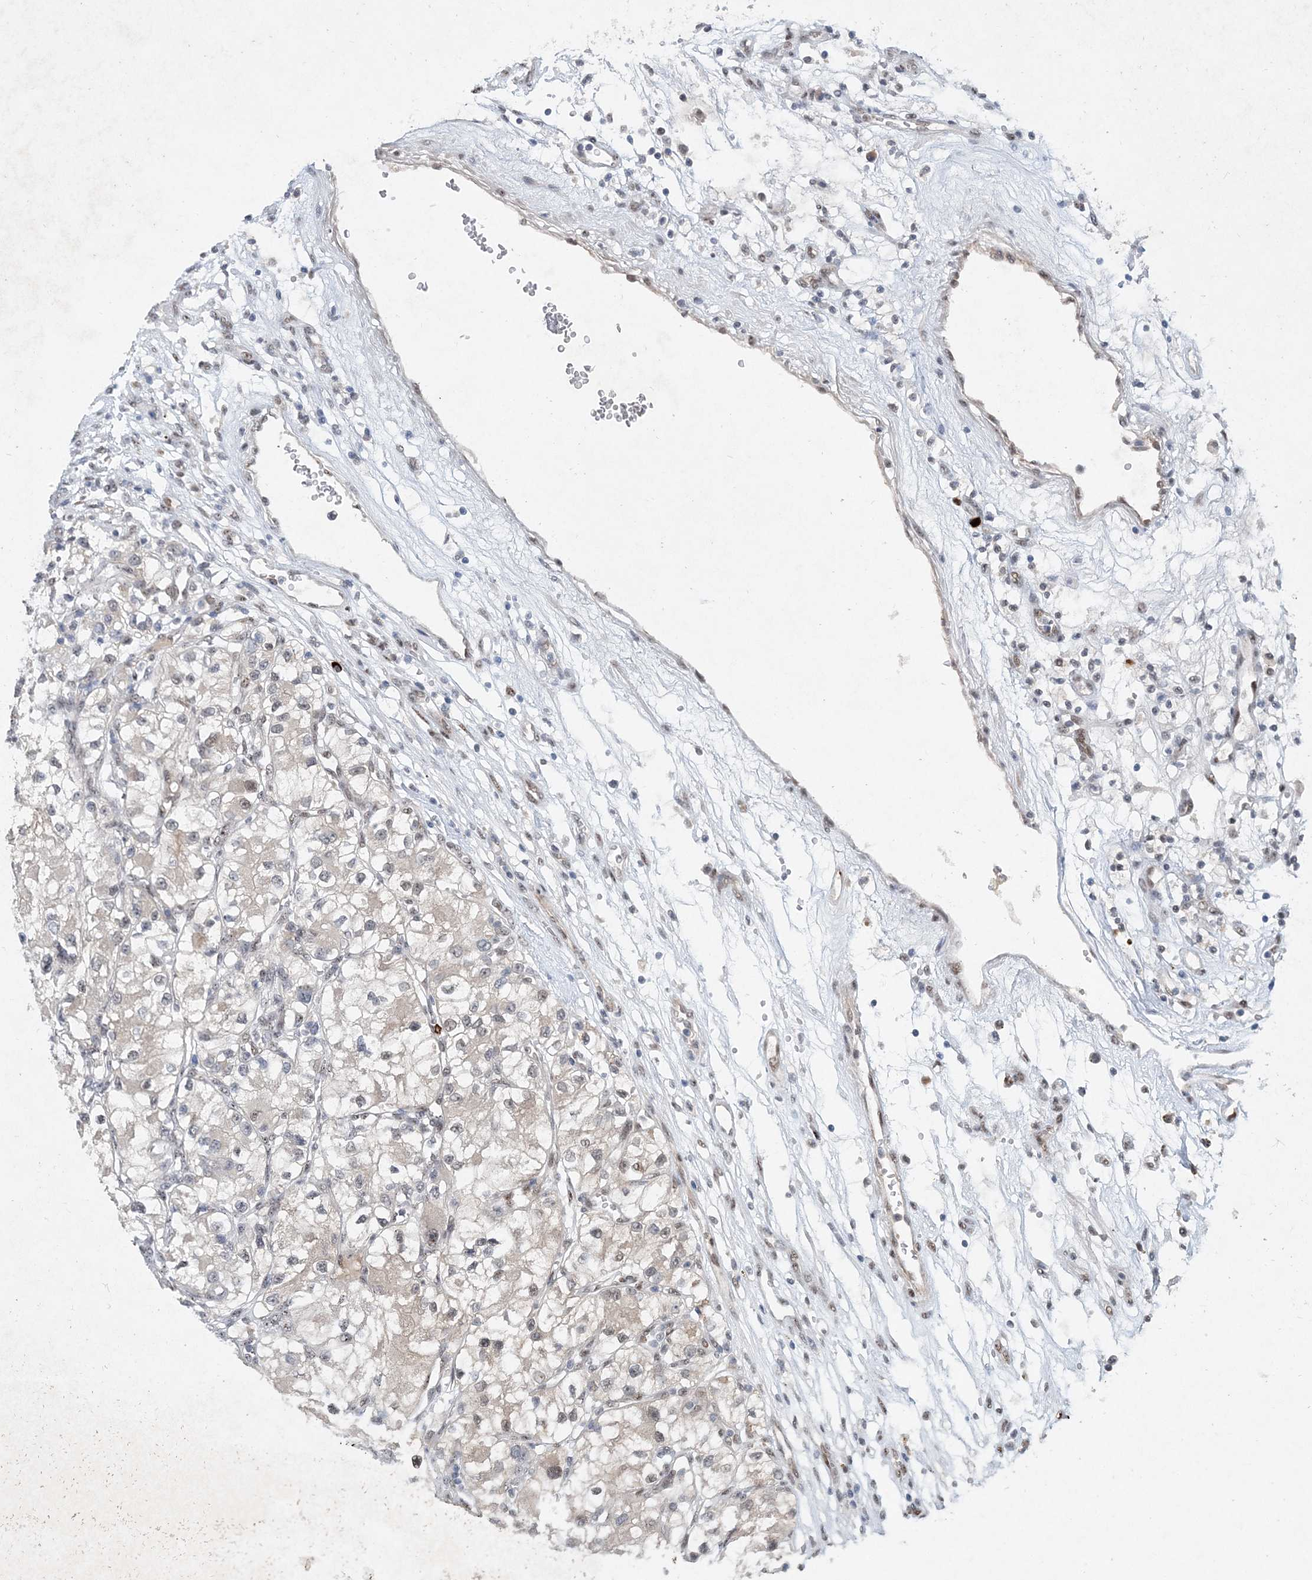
{"staining": {"intensity": "negative", "quantity": "none", "location": "none"}, "tissue": "renal cancer", "cell_type": "Tumor cells", "image_type": "cancer", "snomed": [{"axis": "morphology", "description": "Adenocarcinoma, NOS"}, {"axis": "topography", "description": "Kidney"}], "caption": "An immunohistochemistry micrograph of renal cancer is shown. There is no staining in tumor cells of renal cancer.", "gene": "GIN1", "patient": {"sex": "female", "age": 57}}